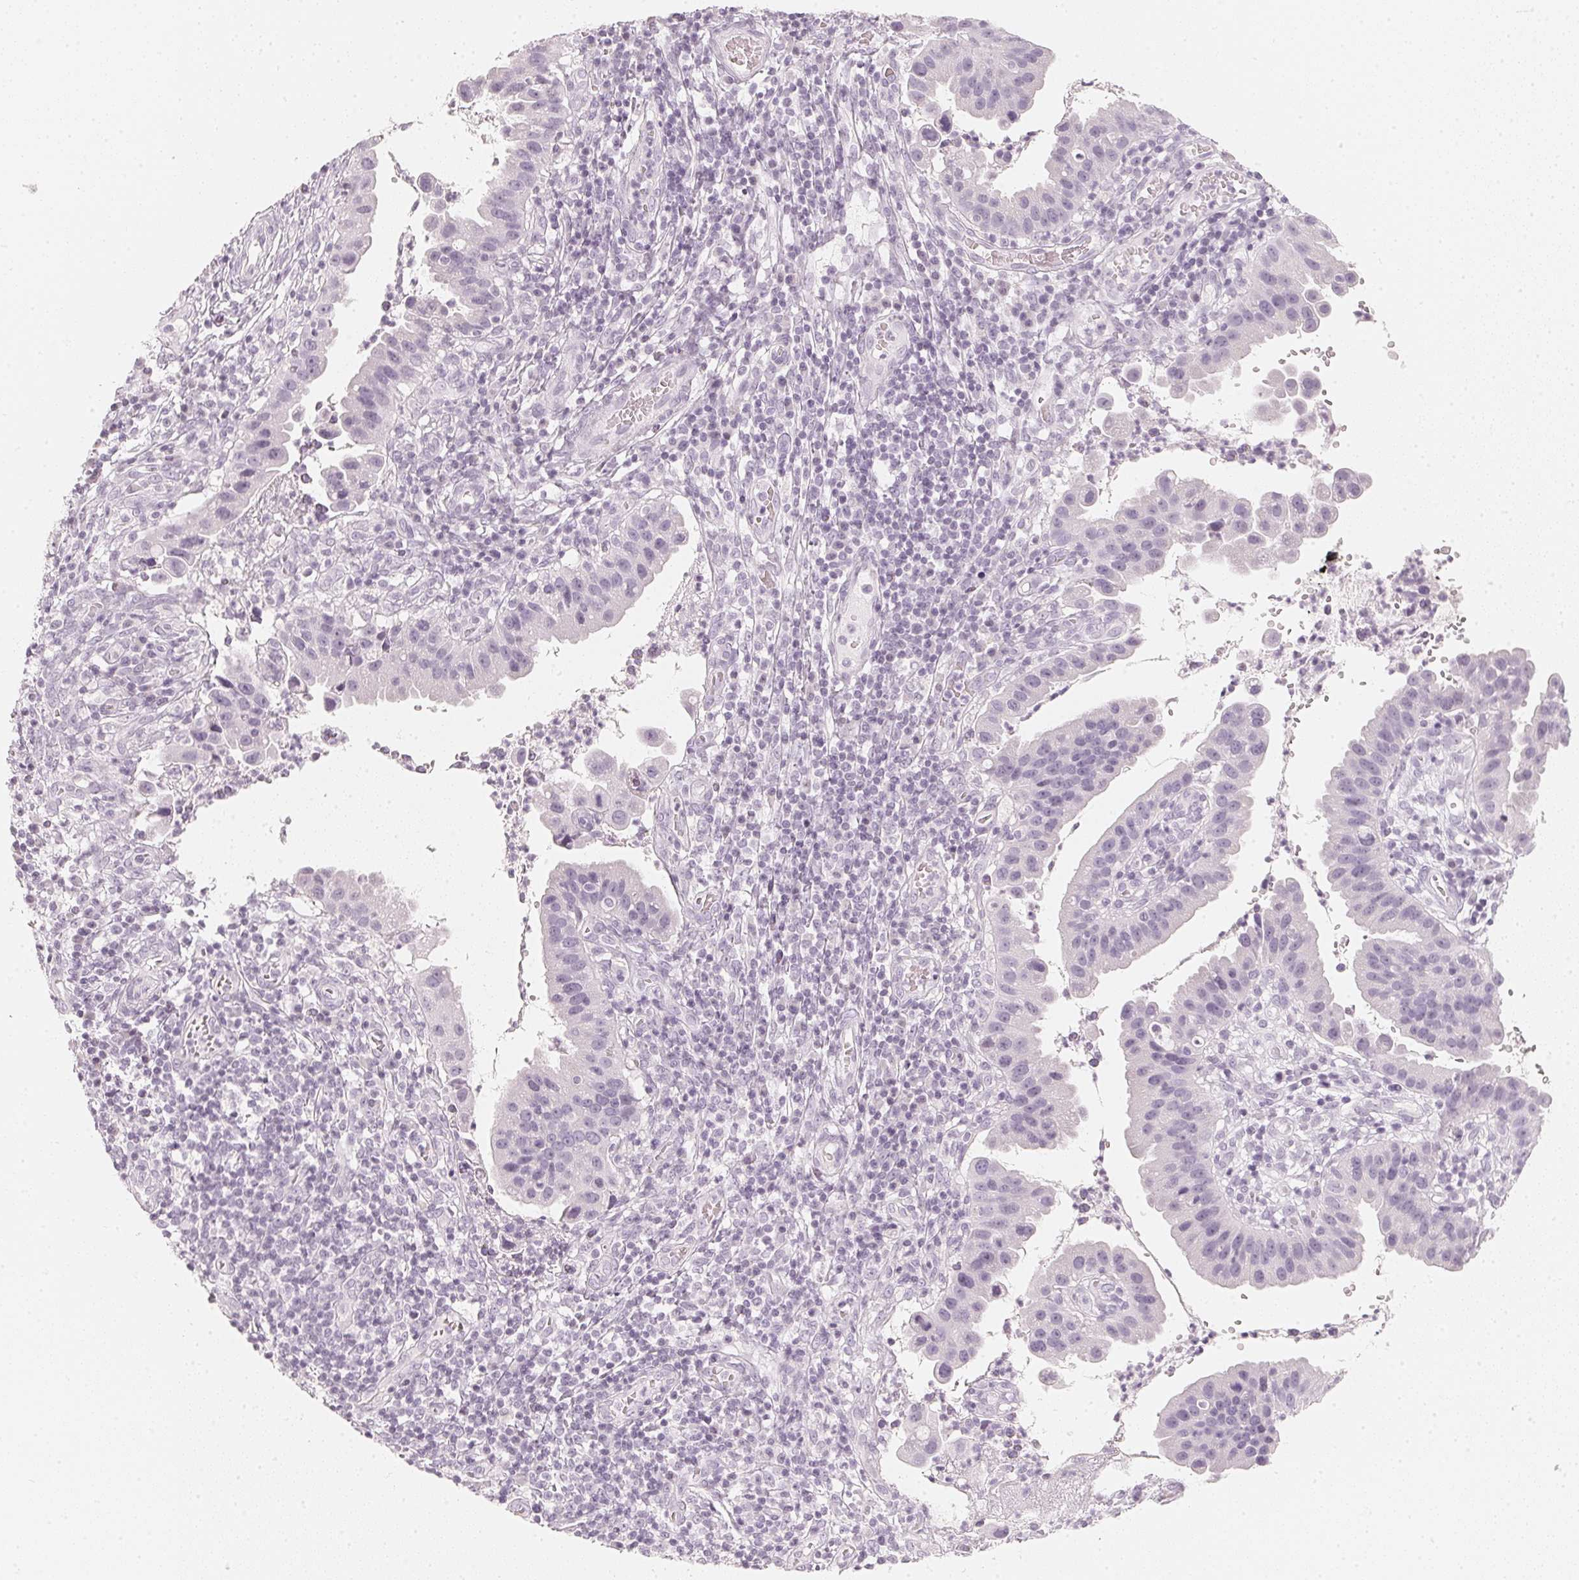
{"staining": {"intensity": "negative", "quantity": "none", "location": "none"}, "tissue": "cervical cancer", "cell_type": "Tumor cells", "image_type": "cancer", "snomed": [{"axis": "morphology", "description": "Adenocarcinoma, NOS"}, {"axis": "topography", "description": "Cervix"}], "caption": "Human cervical cancer stained for a protein using IHC displays no staining in tumor cells.", "gene": "SLC22A8", "patient": {"sex": "female", "age": 34}}